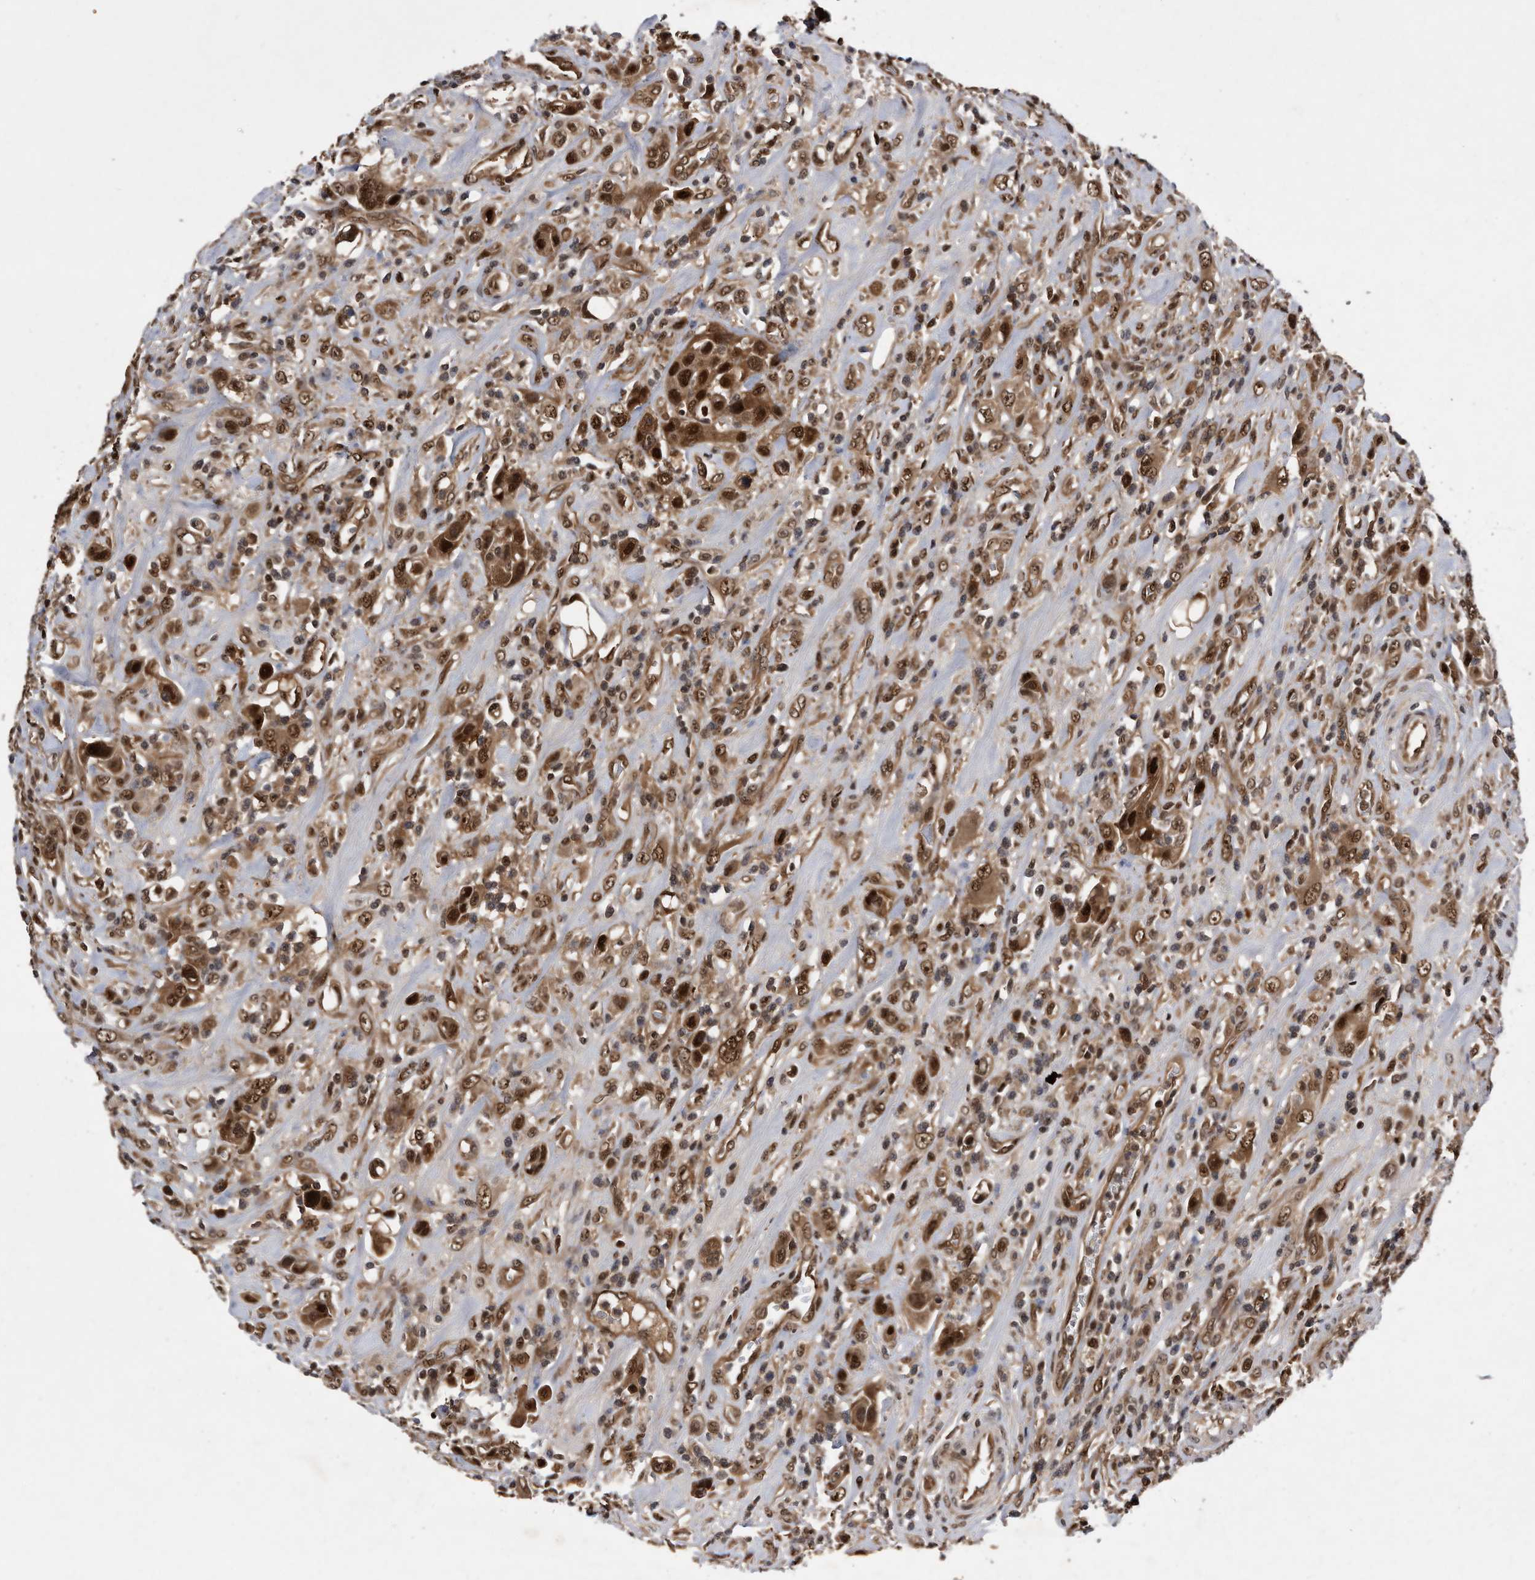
{"staining": {"intensity": "strong", "quantity": ">75%", "location": "cytoplasmic/membranous,nuclear"}, "tissue": "urothelial cancer", "cell_type": "Tumor cells", "image_type": "cancer", "snomed": [{"axis": "morphology", "description": "Urothelial carcinoma, High grade"}, {"axis": "topography", "description": "Urinary bladder"}], "caption": "A brown stain highlights strong cytoplasmic/membranous and nuclear staining of a protein in high-grade urothelial carcinoma tumor cells.", "gene": "RAD23B", "patient": {"sex": "male", "age": 50}}